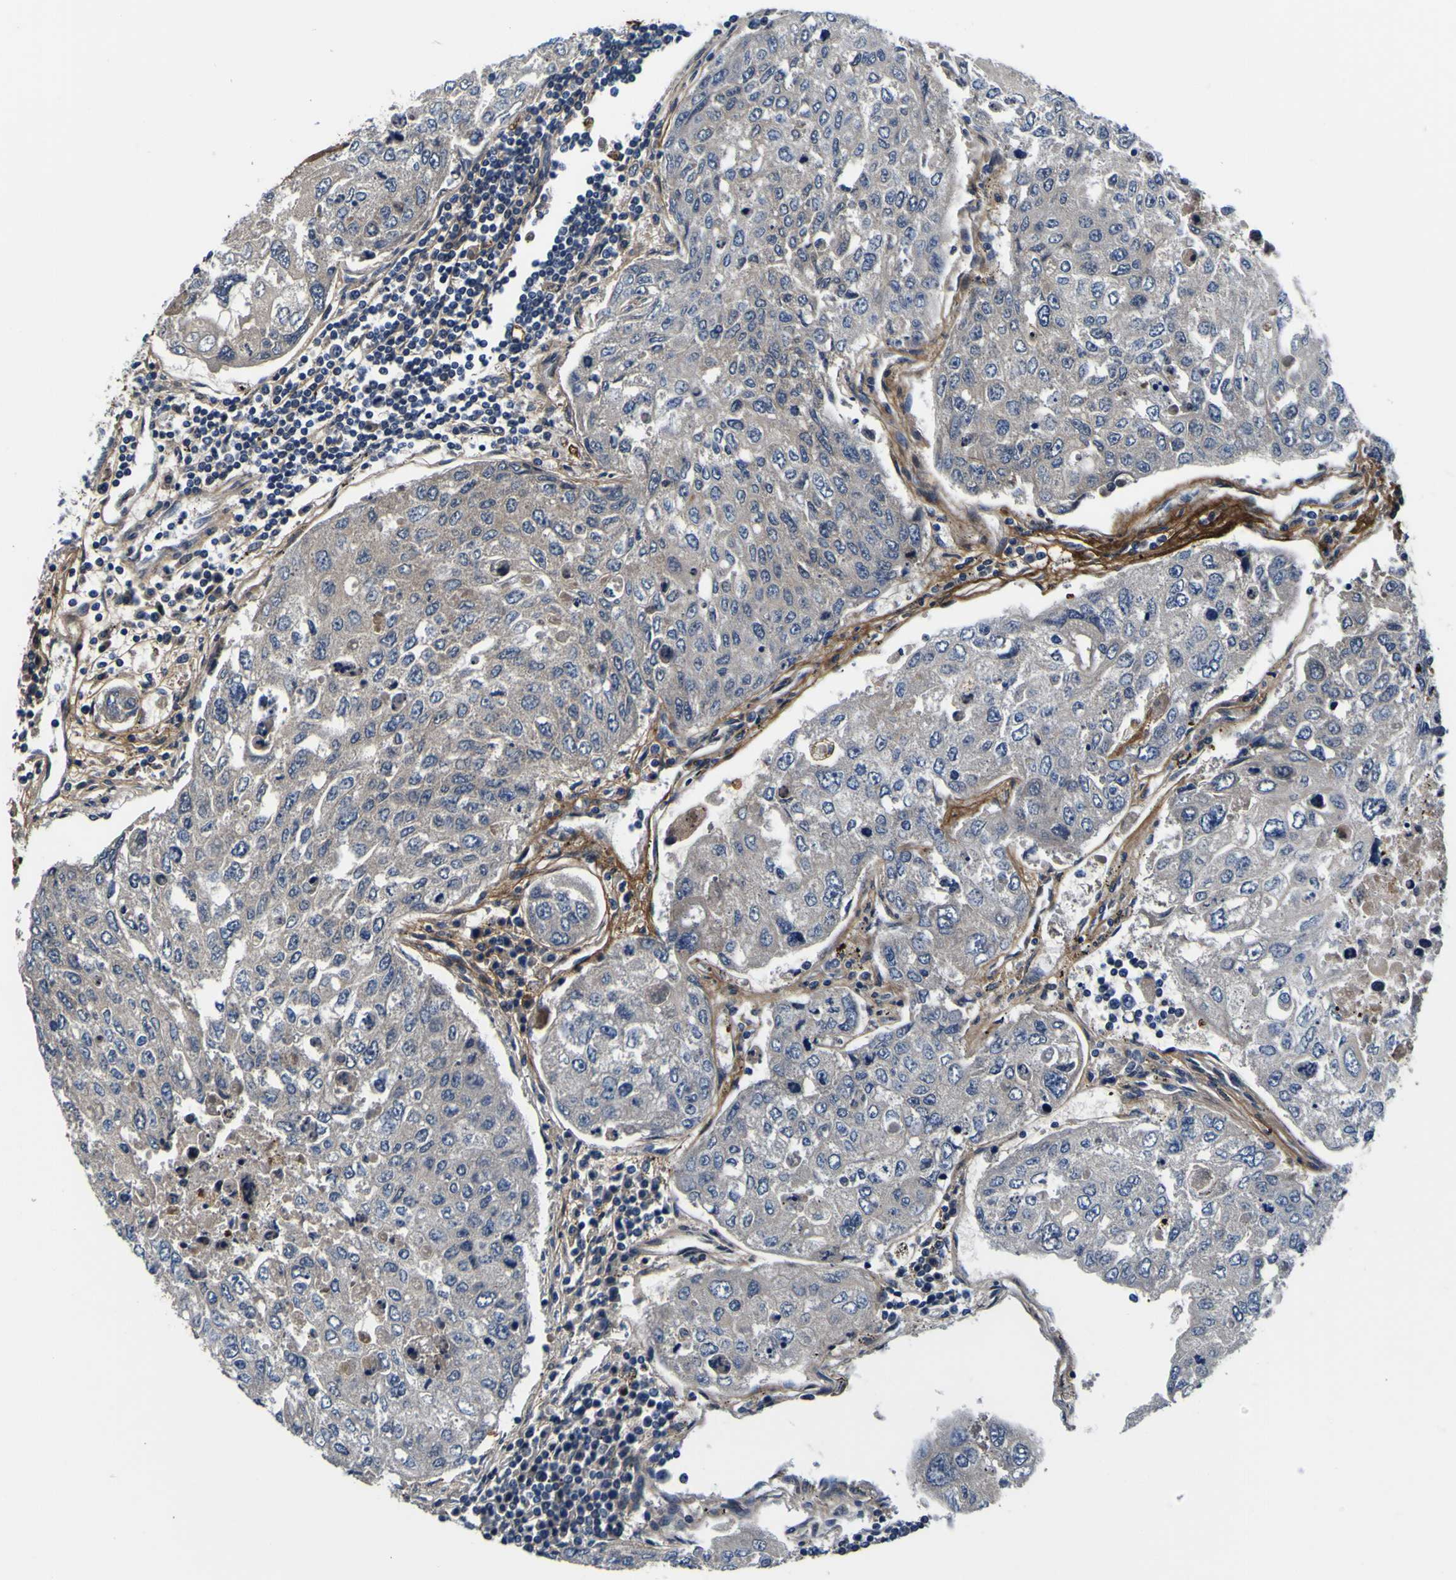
{"staining": {"intensity": "negative", "quantity": "none", "location": "none"}, "tissue": "urothelial cancer", "cell_type": "Tumor cells", "image_type": "cancer", "snomed": [{"axis": "morphology", "description": "Urothelial carcinoma, High grade"}, {"axis": "topography", "description": "Lymph node"}, {"axis": "topography", "description": "Urinary bladder"}], "caption": "Urothelial cancer was stained to show a protein in brown. There is no significant expression in tumor cells.", "gene": "POSTN", "patient": {"sex": "male", "age": 51}}